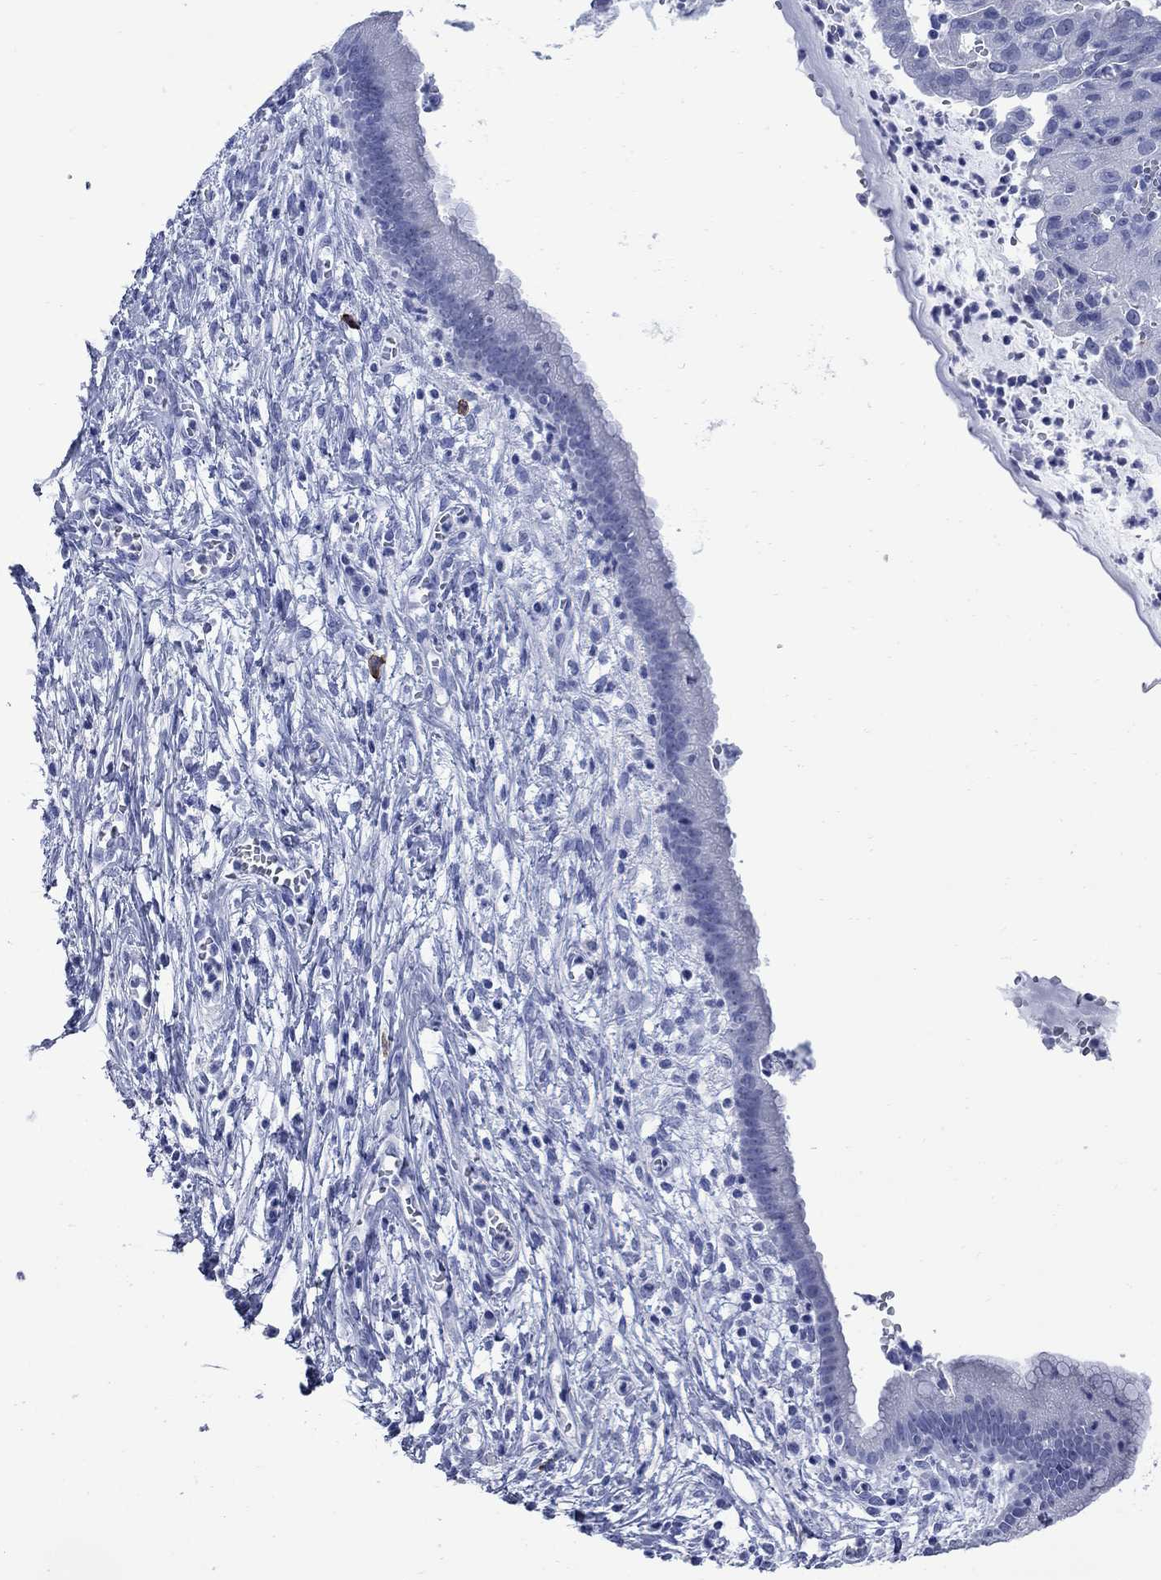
{"staining": {"intensity": "moderate", "quantity": "<25%", "location": "cytoplasmic/membranous"}, "tissue": "cervical cancer", "cell_type": "Tumor cells", "image_type": "cancer", "snomed": [{"axis": "morphology", "description": "Squamous cell carcinoma, NOS"}, {"axis": "topography", "description": "Cervix"}], "caption": "Tumor cells show low levels of moderate cytoplasmic/membranous staining in about <25% of cells in cervical cancer. (Brightfield microscopy of DAB IHC at high magnification).", "gene": "TACC3", "patient": {"sex": "female", "age": 32}}